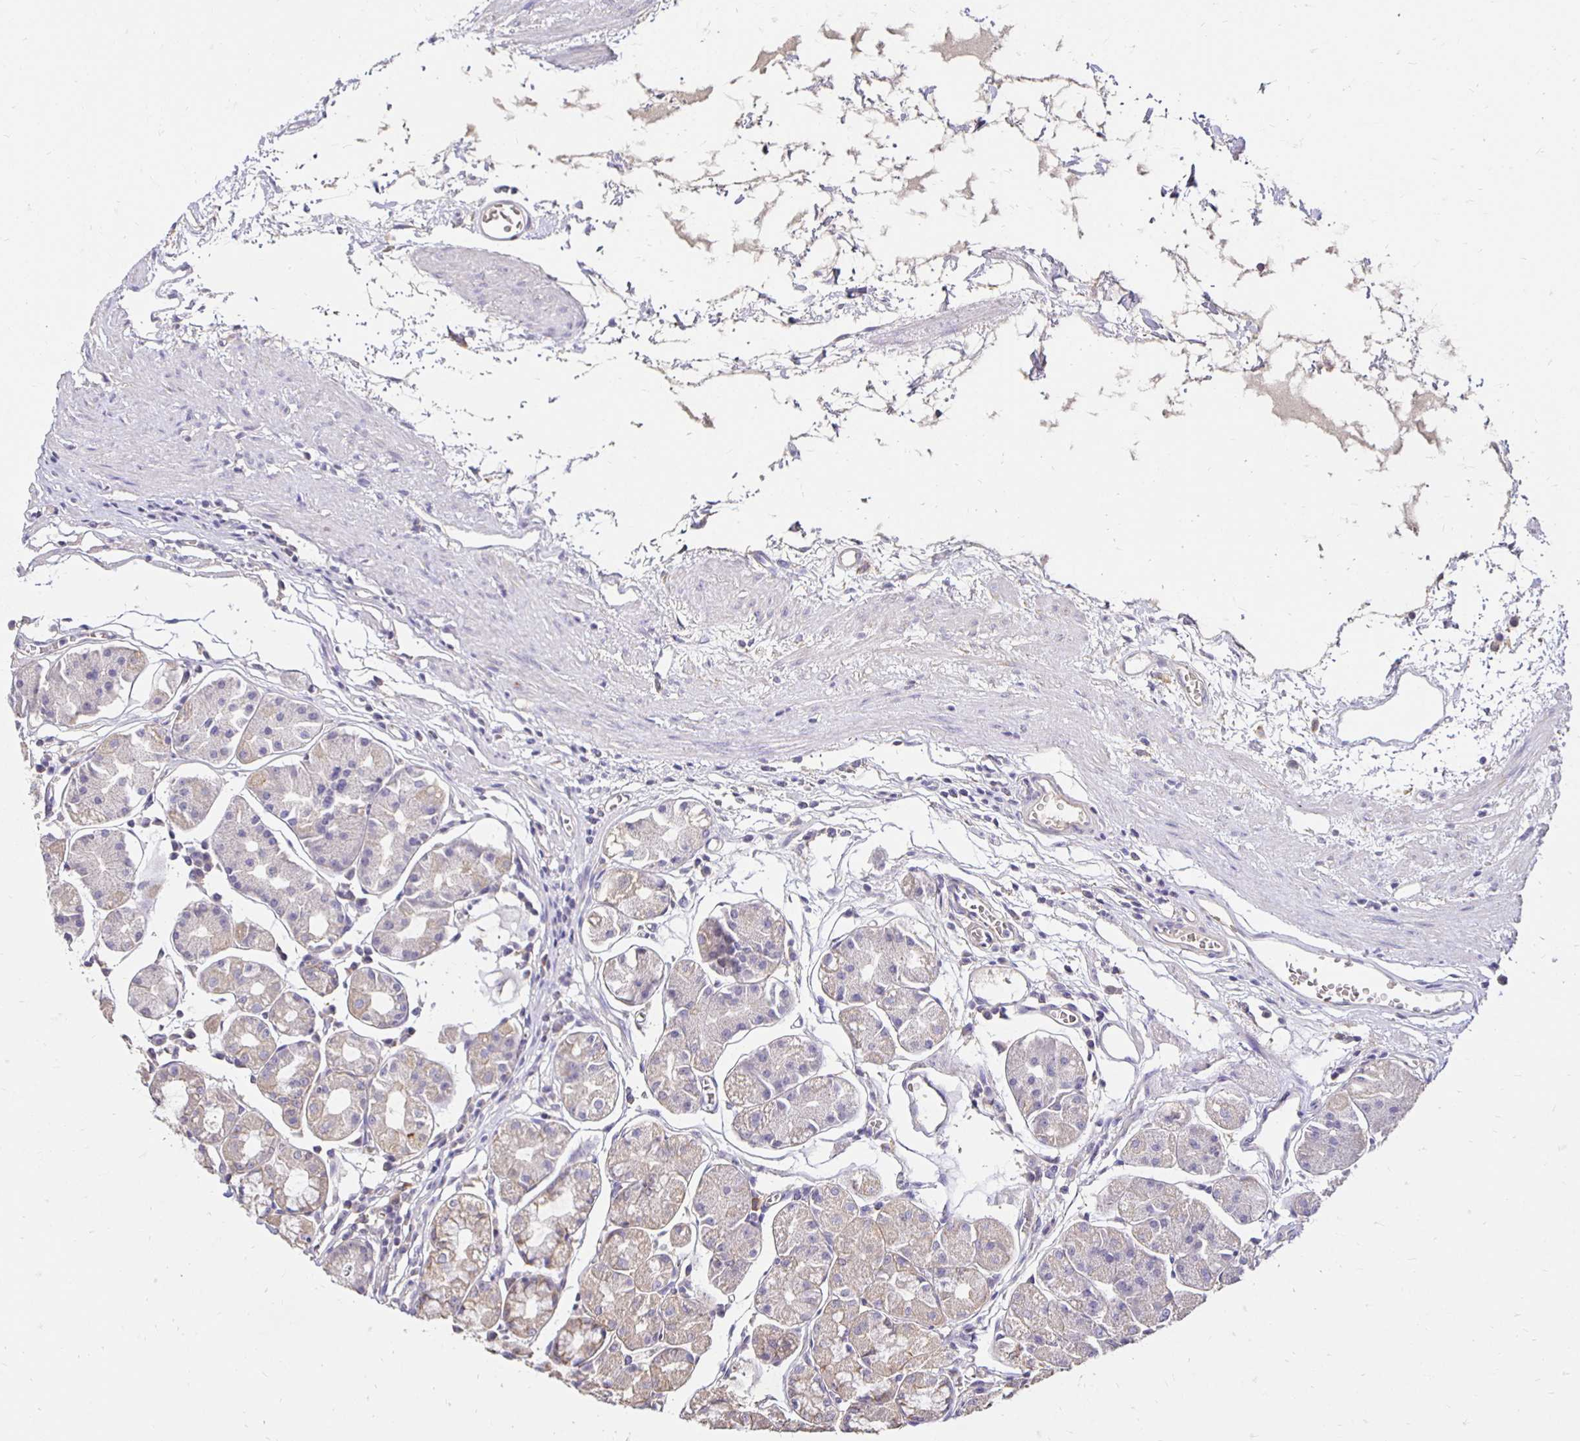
{"staining": {"intensity": "moderate", "quantity": "25%-75%", "location": "cytoplasmic/membranous"}, "tissue": "stomach", "cell_type": "Glandular cells", "image_type": "normal", "snomed": [{"axis": "morphology", "description": "Normal tissue, NOS"}, {"axis": "topography", "description": "Stomach"}], "caption": "Glandular cells reveal moderate cytoplasmic/membranous positivity in about 25%-75% of cells in normal stomach.", "gene": "PNPLA3", "patient": {"sex": "male", "age": 55}}